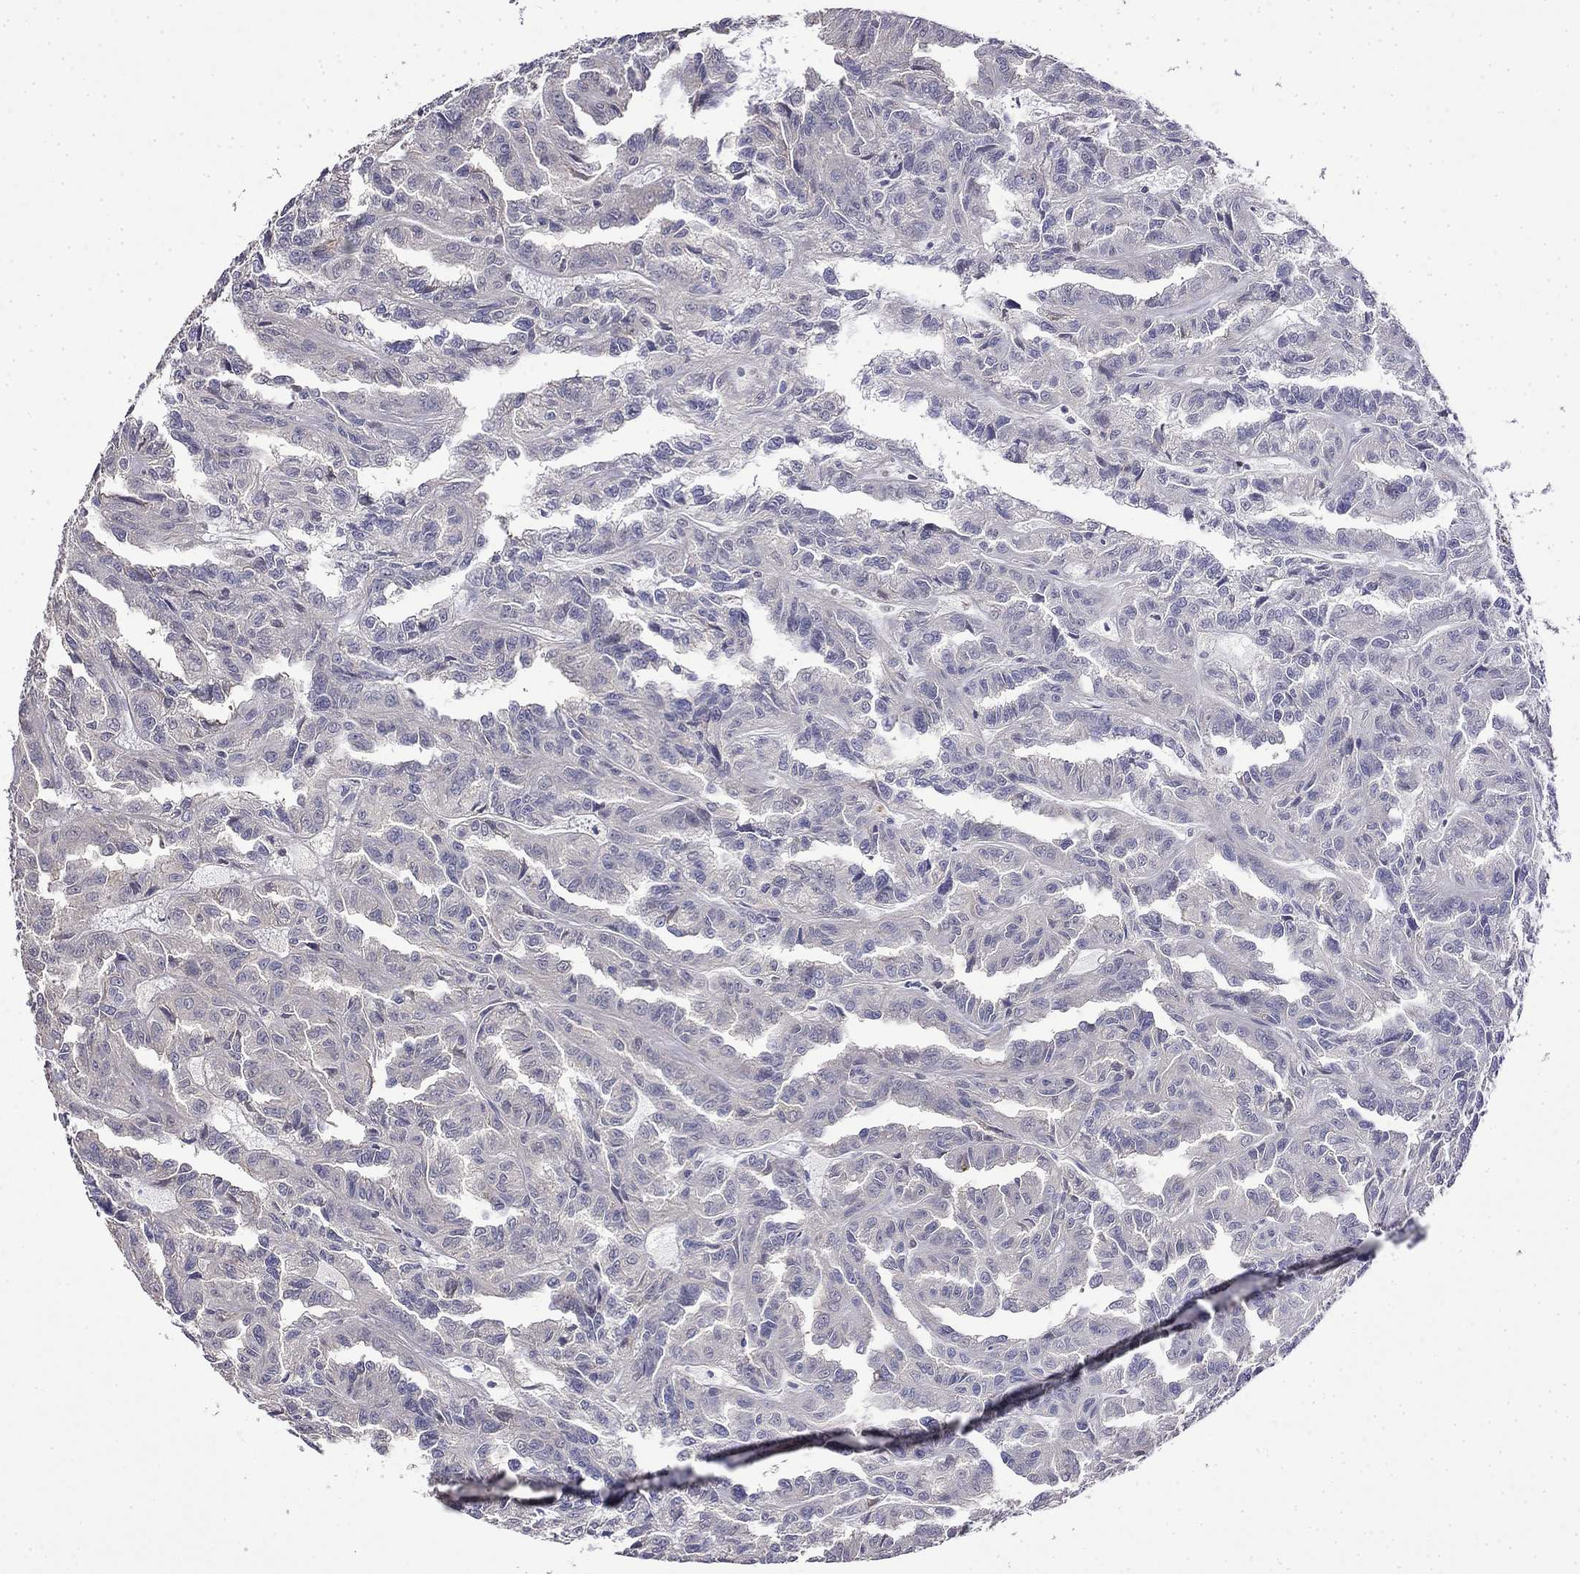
{"staining": {"intensity": "negative", "quantity": "none", "location": "none"}, "tissue": "renal cancer", "cell_type": "Tumor cells", "image_type": "cancer", "snomed": [{"axis": "morphology", "description": "Adenocarcinoma, NOS"}, {"axis": "topography", "description": "Kidney"}], "caption": "A high-resolution image shows immunohistochemistry (IHC) staining of renal cancer, which exhibits no significant positivity in tumor cells.", "gene": "GUCA1B", "patient": {"sex": "male", "age": 79}}